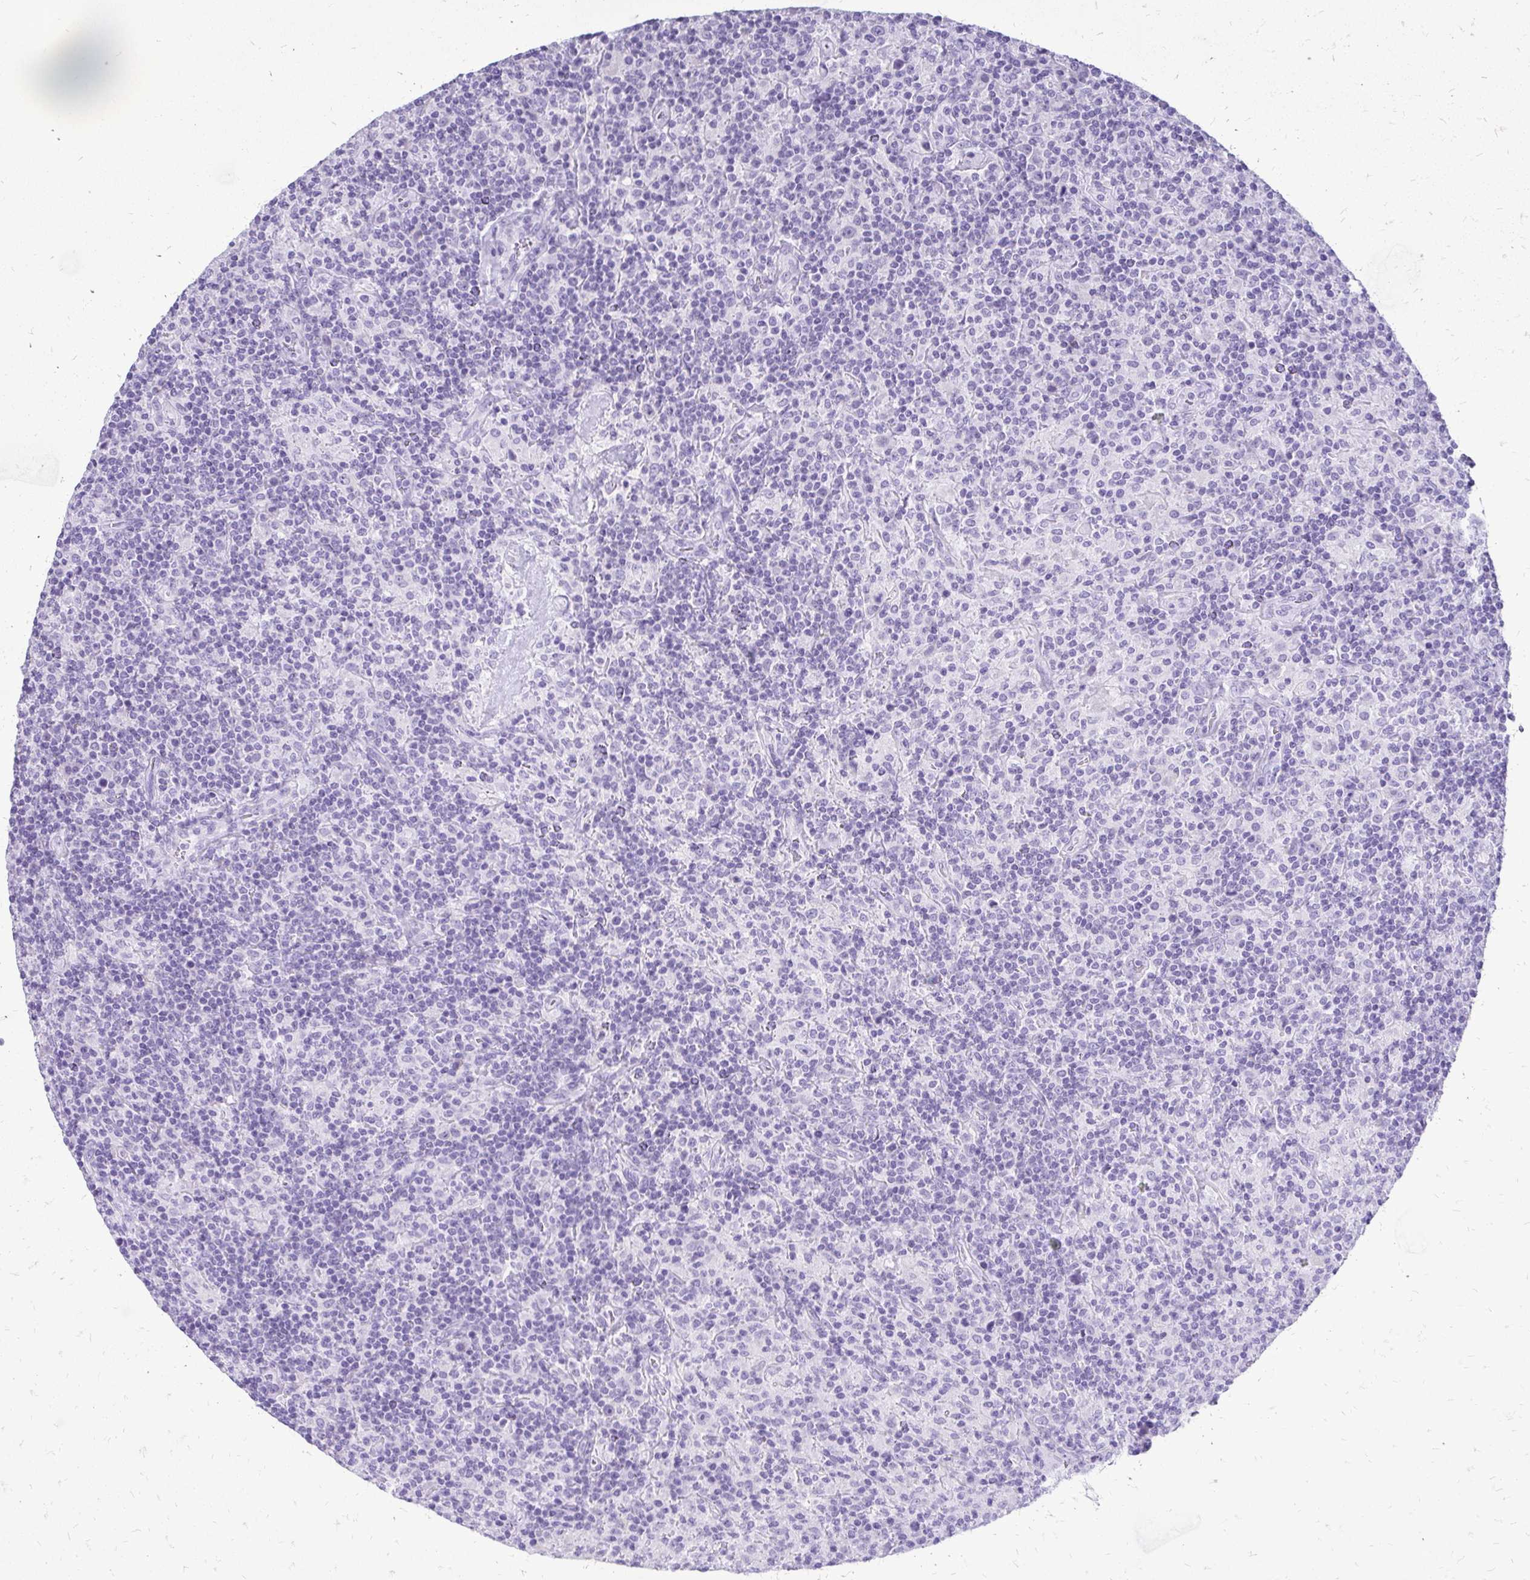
{"staining": {"intensity": "negative", "quantity": "none", "location": "none"}, "tissue": "lymphoma", "cell_type": "Tumor cells", "image_type": "cancer", "snomed": [{"axis": "morphology", "description": "Hodgkin's disease, NOS"}, {"axis": "topography", "description": "Lymph node"}], "caption": "Immunohistochemical staining of Hodgkin's disease shows no significant staining in tumor cells.", "gene": "SLC32A1", "patient": {"sex": "male", "age": 70}}